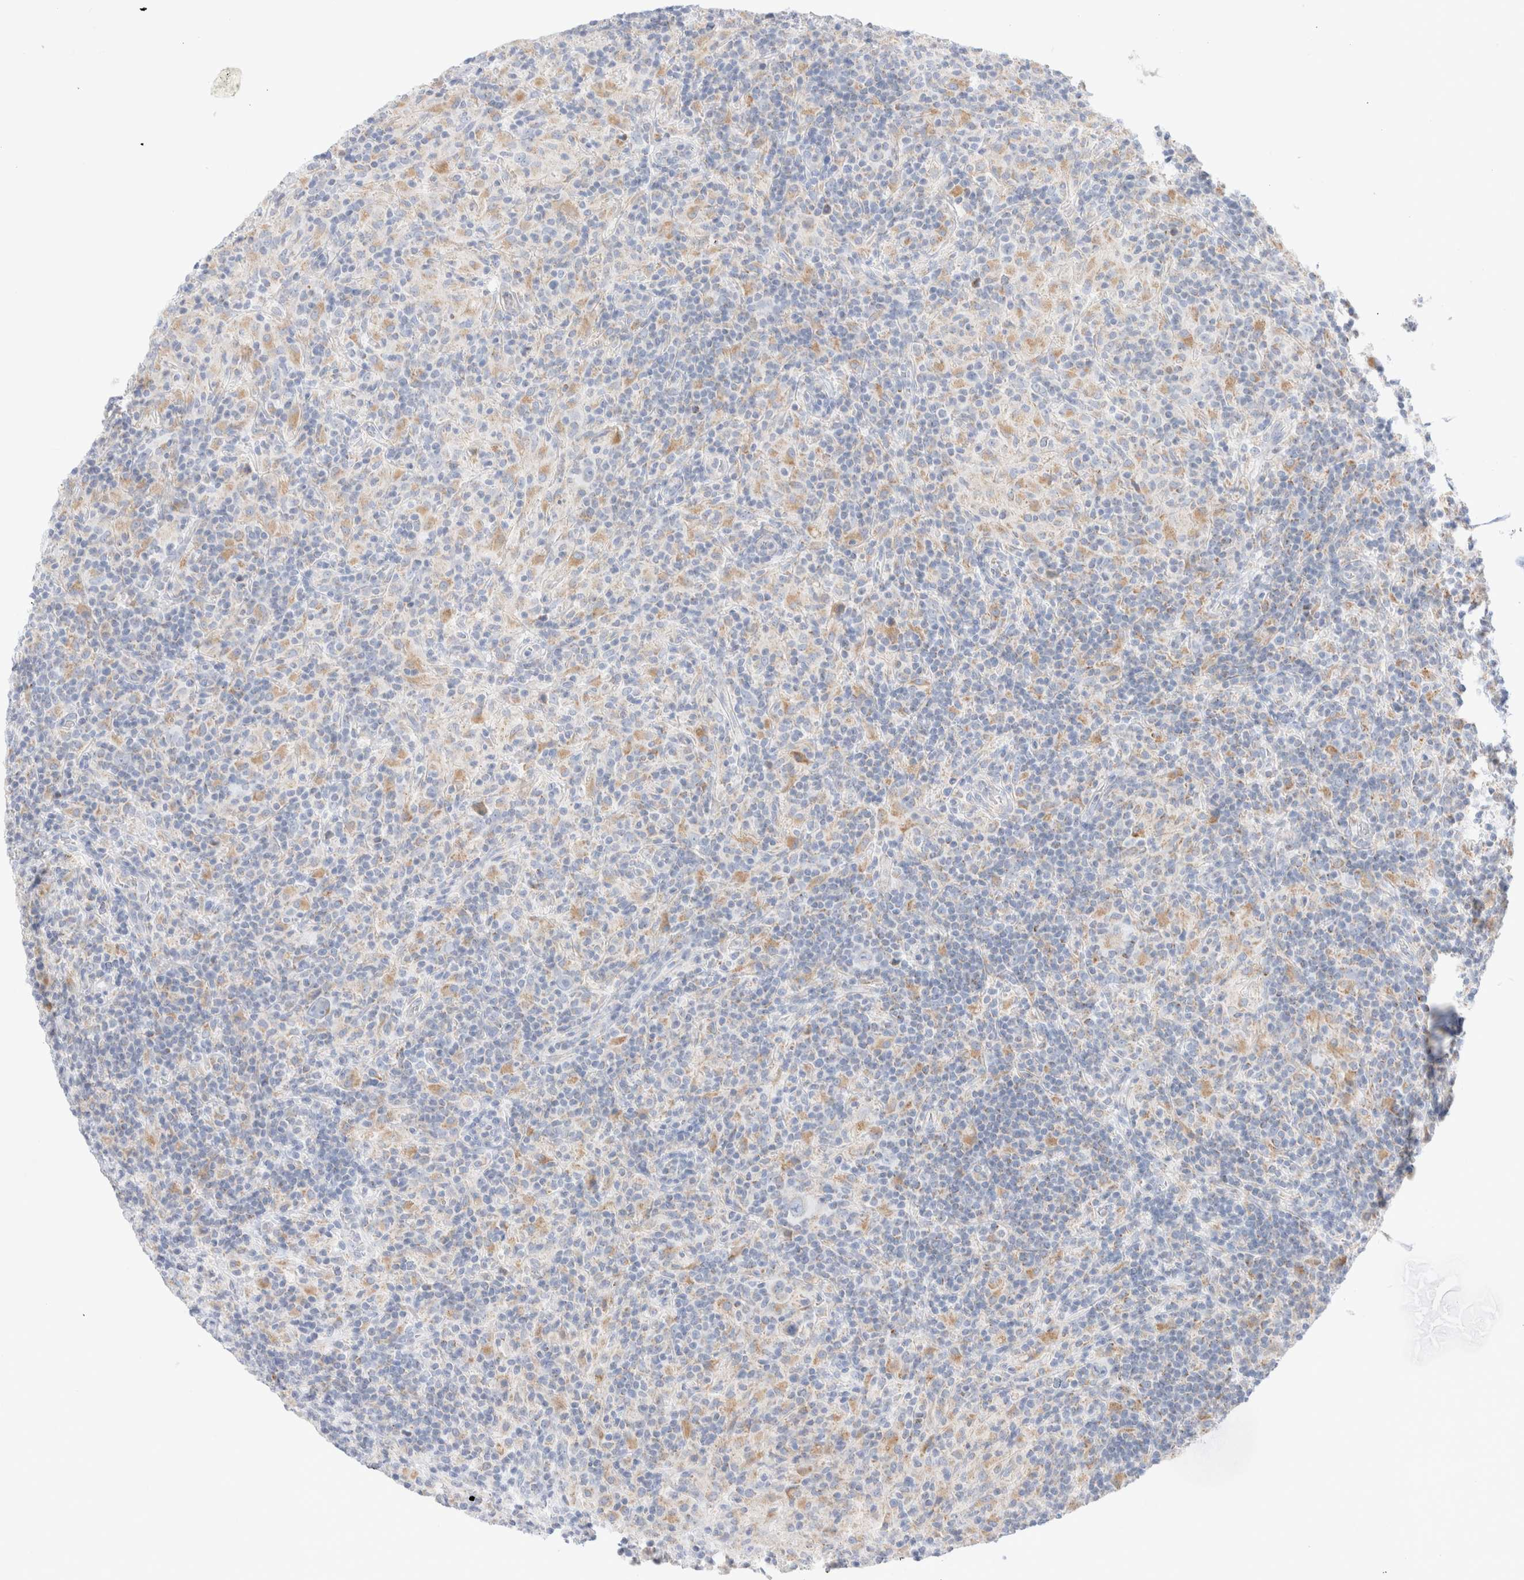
{"staining": {"intensity": "moderate", "quantity": "<25%", "location": "cytoplasmic/membranous"}, "tissue": "lymphoma", "cell_type": "Tumor cells", "image_type": "cancer", "snomed": [{"axis": "morphology", "description": "Hodgkin's disease, NOS"}, {"axis": "topography", "description": "Lymph node"}], "caption": "The micrograph displays staining of lymphoma, revealing moderate cytoplasmic/membranous protein positivity (brown color) within tumor cells.", "gene": "ATP6V1C1", "patient": {"sex": "male", "age": 70}}